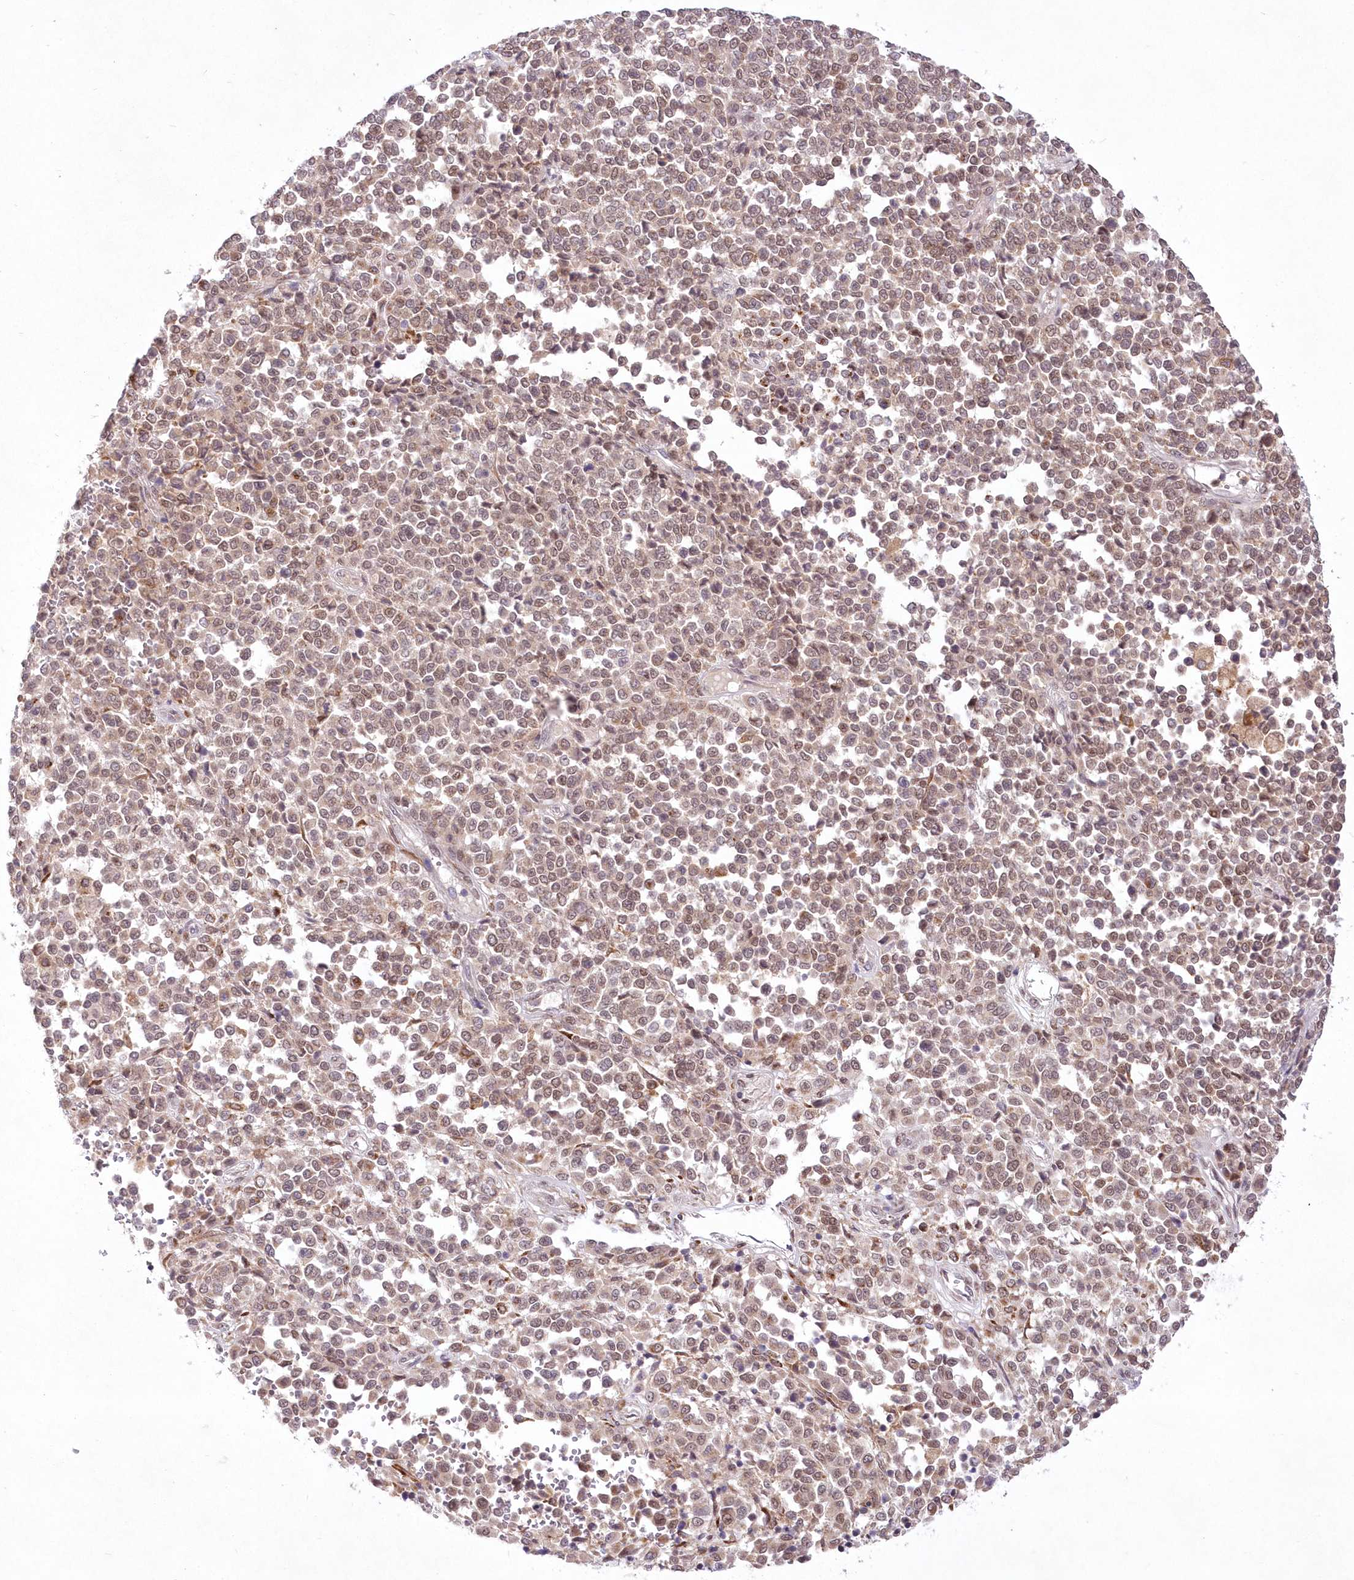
{"staining": {"intensity": "weak", "quantity": "25%-75%", "location": "nuclear"}, "tissue": "melanoma", "cell_type": "Tumor cells", "image_type": "cancer", "snomed": [{"axis": "morphology", "description": "Malignant melanoma, Metastatic site"}, {"axis": "topography", "description": "Pancreas"}], "caption": "Protein analysis of malignant melanoma (metastatic site) tissue demonstrates weak nuclear staining in about 25%-75% of tumor cells.", "gene": "LDB1", "patient": {"sex": "female", "age": 30}}